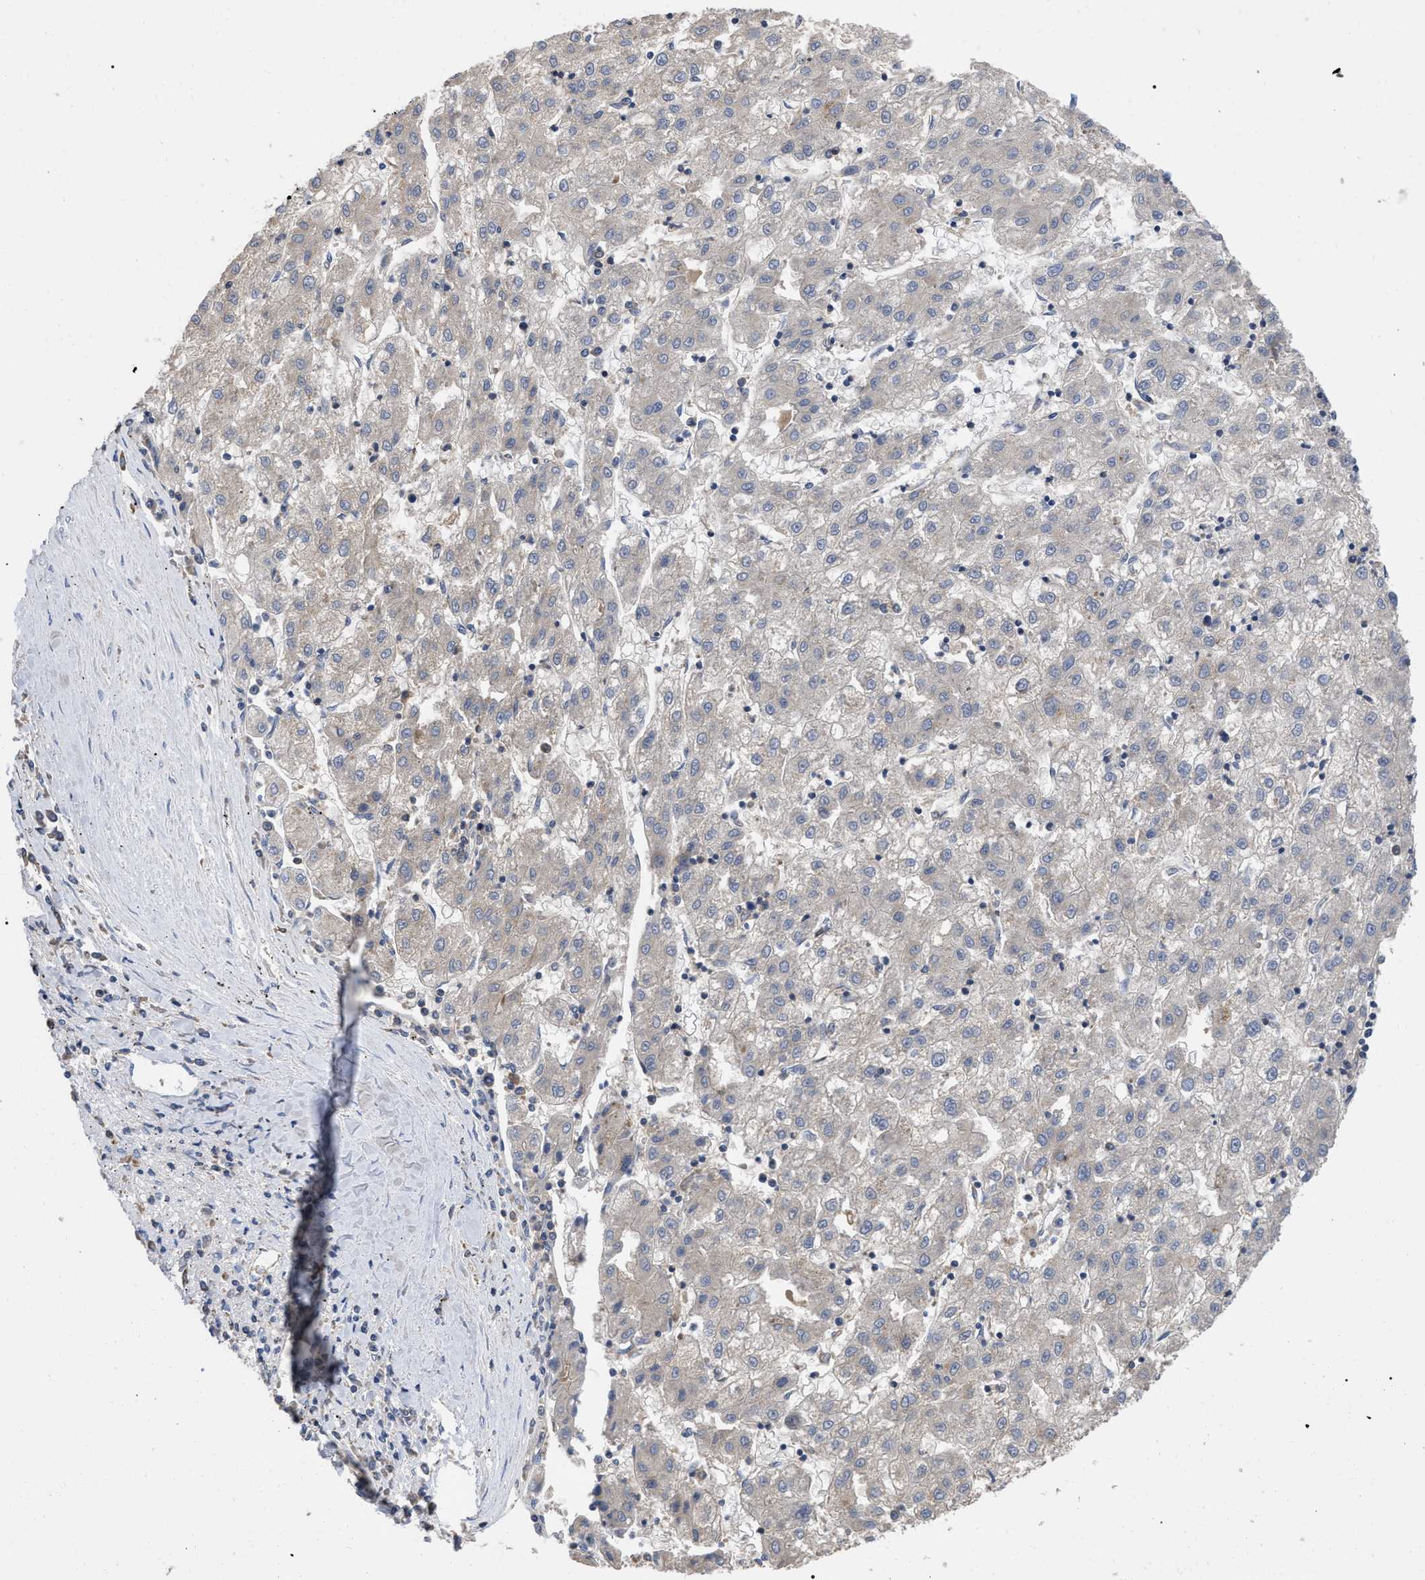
{"staining": {"intensity": "negative", "quantity": "none", "location": "none"}, "tissue": "liver cancer", "cell_type": "Tumor cells", "image_type": "cancer", "snomed": [{"axis": "morphology", "description": "Carcinoma, Hepatocellular, NOS"}, {"axis": "topography", "description": "Liver"}], "caption": "High magnification brightfield microscopy of liver cancer stained with DAB (3,3'-diaminobenzidine) (brown) and counterstained with hematoxylin (blue): tumor cells show no significant positivity.", "gene": "RAP1GDS1", "patient": {"sex": "male", "age": 72}}